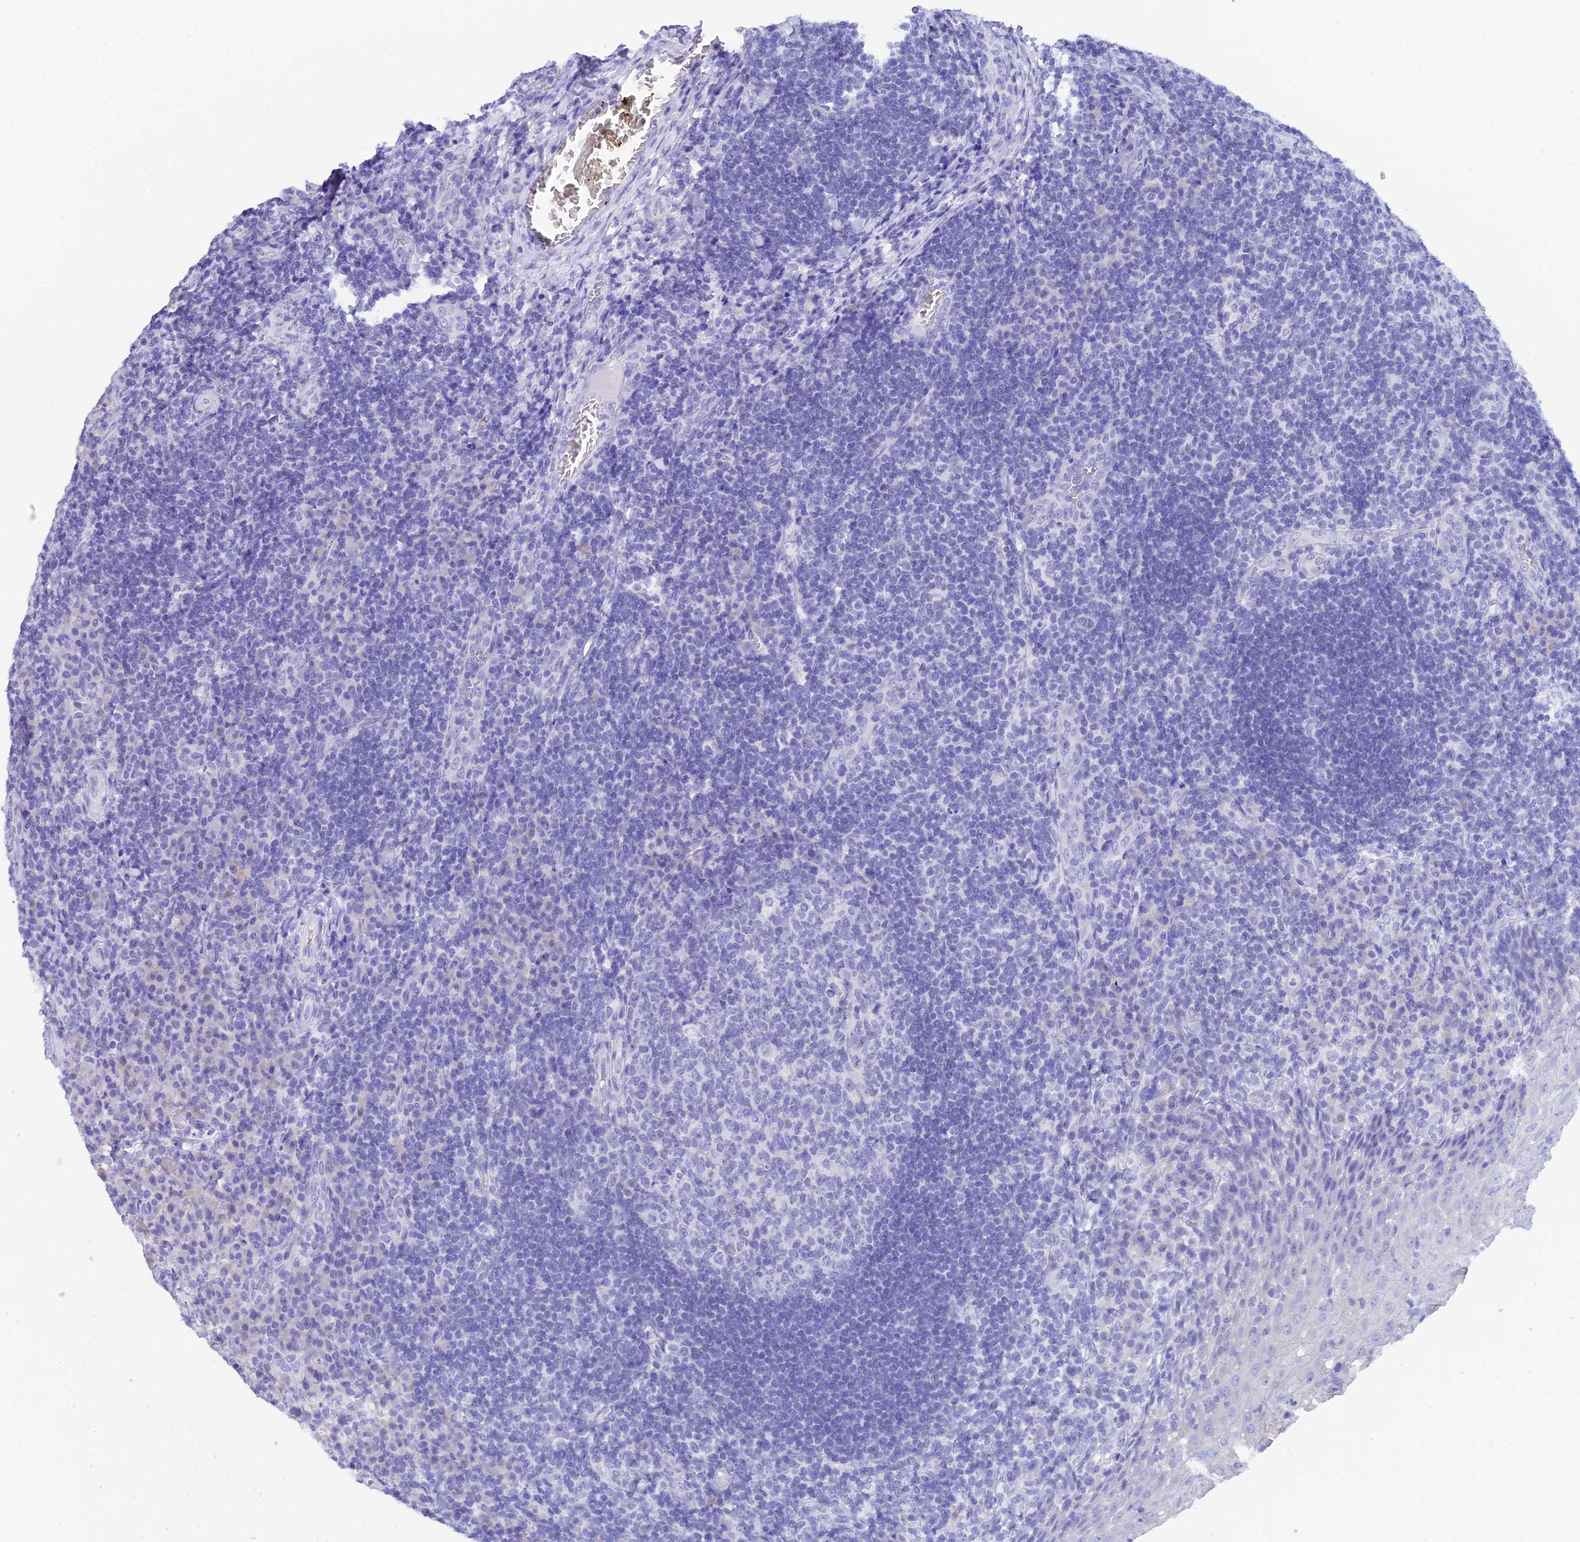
{"staining": {"intensity": "negative", "quantity": "none", "location": "none"}, "tissue": "tonsil", "cell_type": "Germinal center cells", "image_type": "normal", "snomed": [{"axis": "morphology", "description": "Normal tissue, NOS"}, {"axis": "topography", "description": "Tonsil"}], "caption": "The immunohistochemistry (IHC) histopathology image has no significant staining in germinal center cells of tonsil.", "gene": "REG1A", "patient": {"sex": "male", "age": 17}}